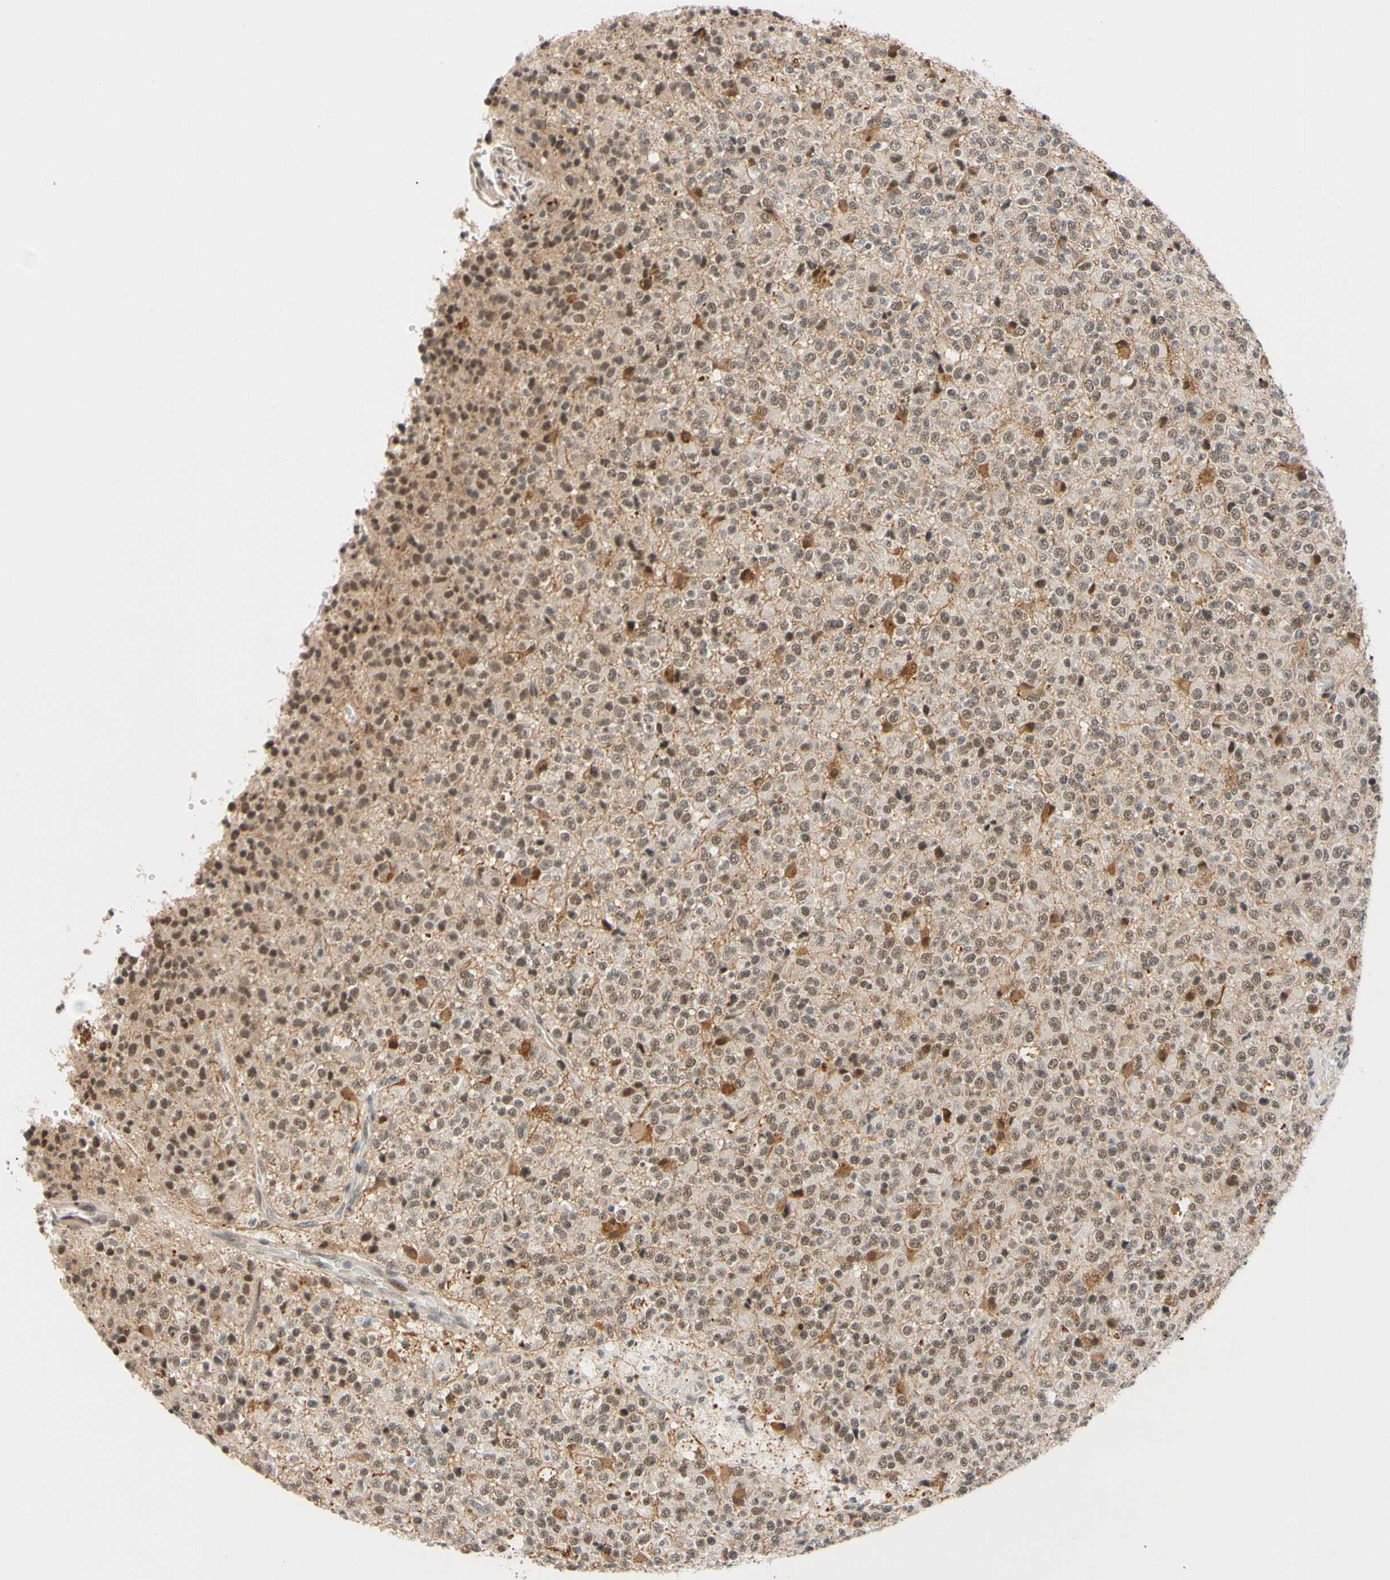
{"staining": {"intensity": "weak", "quantity": ">75%", "location": "nuclear"}, "tissue": "glioma", "cell_type": "Tumor cells", "image_type": "cancer", "snomed": [{"axis": "morphology", "description": "Glioma, malignant, High grade"}, {"axis": "topography", "description": "pancreas cauda"}], "caption": "Immunohistochemical staining of glioma exhibits weak nuclear protein expression in about >75% of tumor cells. The staining was performed using DAB (3,3'-diaminobenzidine) to visualize the protein expression in brown, while the nuclei were stained in blue with hematoxylin (Magnification: 20x).", "gene": "TAF4", "patient": {"sex": "male", "age": 60}}